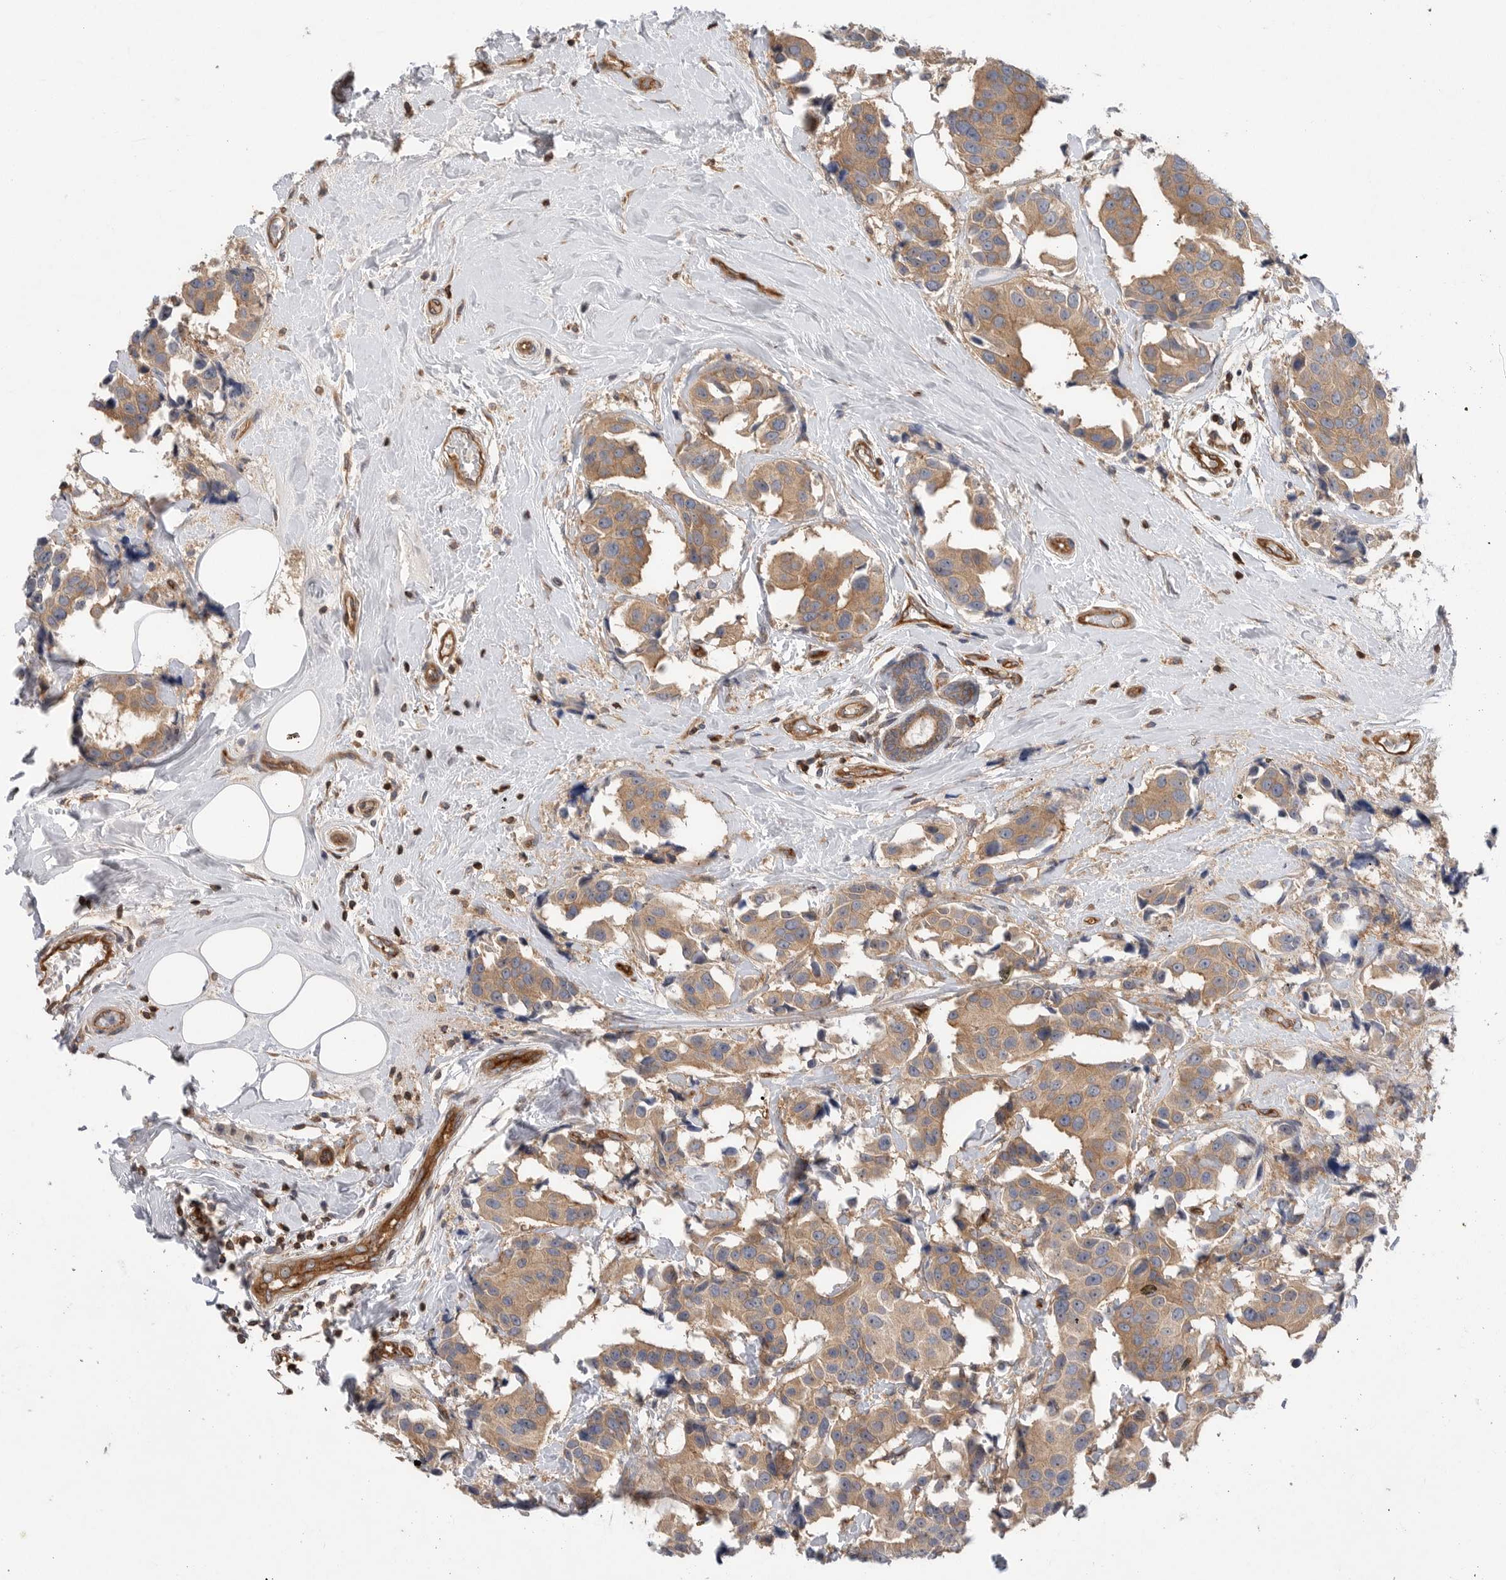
{"staining": {"intensity": "moderate", "quantity": ">75%", "location": "cytoplasmic/membranous"}, "tissue": "breast cancer", "cell_type": "Tumor cells", "image_type": "cancer", "snomed": [{"axis": "morphology", "description": "Normal tissue, NOS"}, {"axis": "morphology", "description": "Duct carcinoma"}, {"axis": "topography", "description": "Breast"}], "caption": "Immunohistochemistry (IHC) (DAB (3,3'-diaminobenzidine)) staining of infiltrating ductal carcinoma (breast) reveals moderate cytoplasmic/membranous protein expression in about >75% of tumor cells. Immunohistochemistry (IHC) stains the protein of interest in brown and the nuclei are stained blue.", "gene": "PRKCH", "patient": {"sex": "female", "age": 39}}